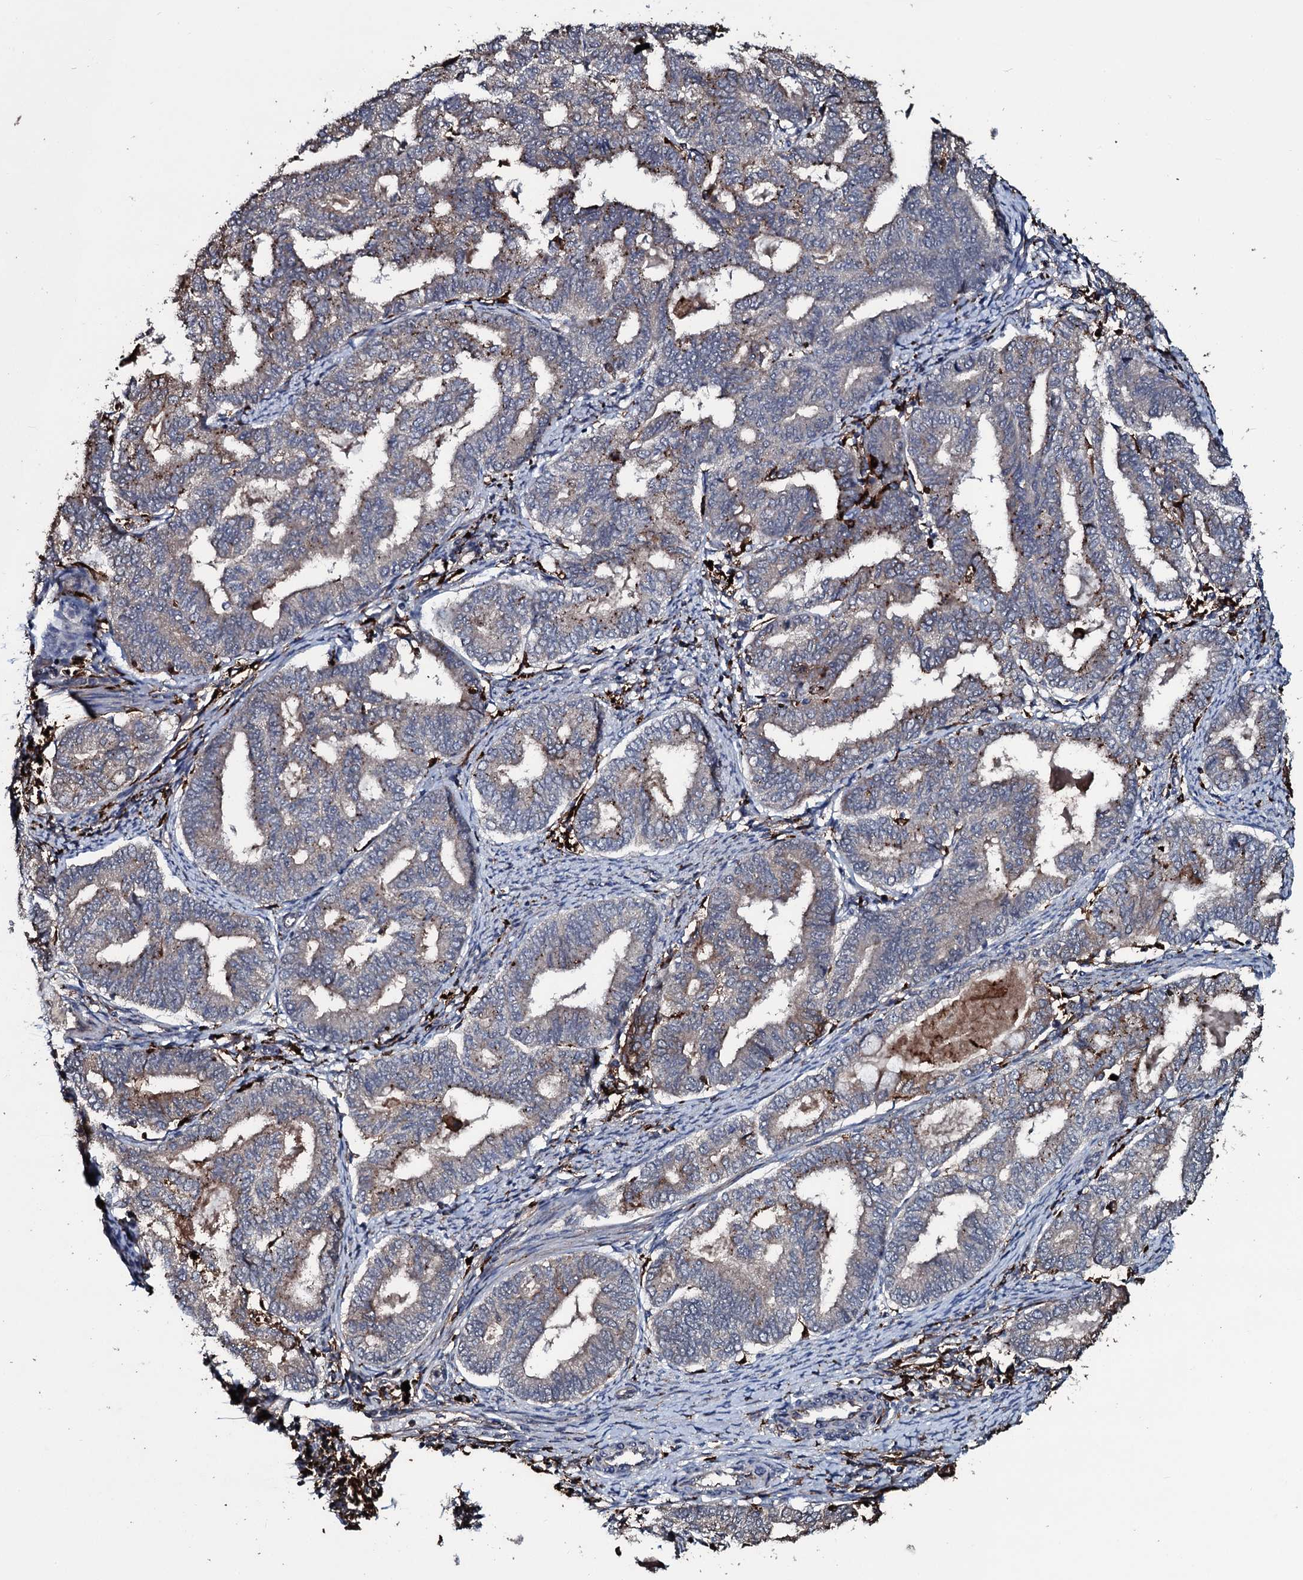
{"staining": {"intensity": "moderate", "quantity": "<25%", "location": "cytoplasmic/membranous"}, "tissue": "endometrial cancer", "cell_type": "Tumor cells", "image_type": "cancer", "snomed": [{"axis": "morphology", "description": "Adenocarcinoma, NOS"}, {"axis": "topography", "description": "Endometrium"}], "caption": "Immunohistochemistry (IHC) histopathology image of endometrial cancer (adenocarcinoma) stained for a protein (brown), which demonstrates low levels of moderate cytoplasmic/membranous expression in approximately <25% of tumor cells.", "gene": "TPGS2", "patient": {"sex": "female", "age": 79}}